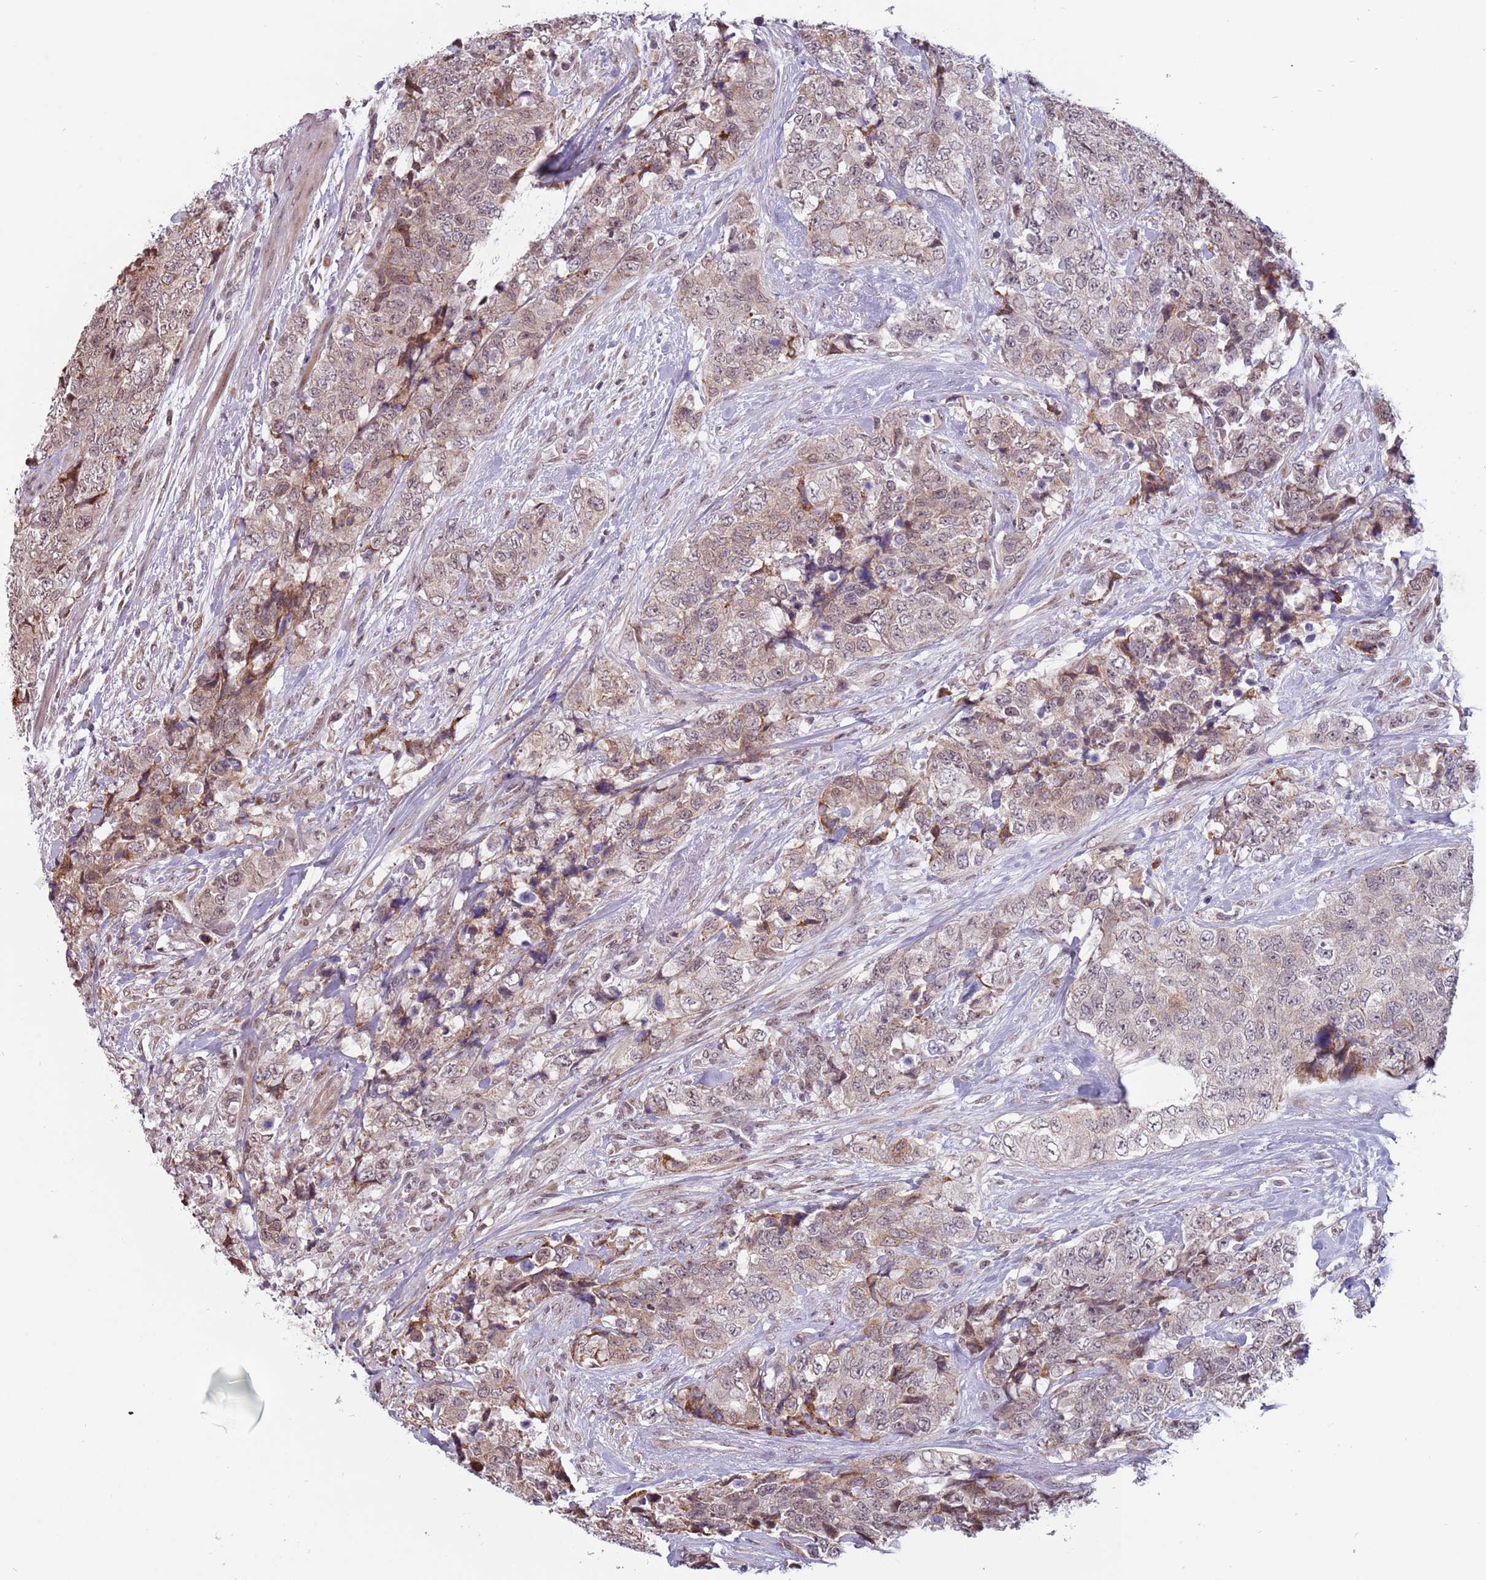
{"staining": {"intensity": "weak", "quantity": "25%-75%", "location": "cytoplasmic/membranous"}, "tissue": "urothelial cancer", "cell_type": "Tumor cells", "image_type": "cancer", "snomed": [{"axis": "morphology", "description": "Urothelial carcinoma, High grade"}, {"axis": "topography", "description": "Urinary bladder"}], "caption": "Human urothelial carcinoma (high-grade) stained for a protein (brown) demonstrates weak cytoplasmic/membranous positive expression in approximately 25%-75% of tumor cells.", "gene": "BARD1", "patient": {"sex": "female", "age": 78}}